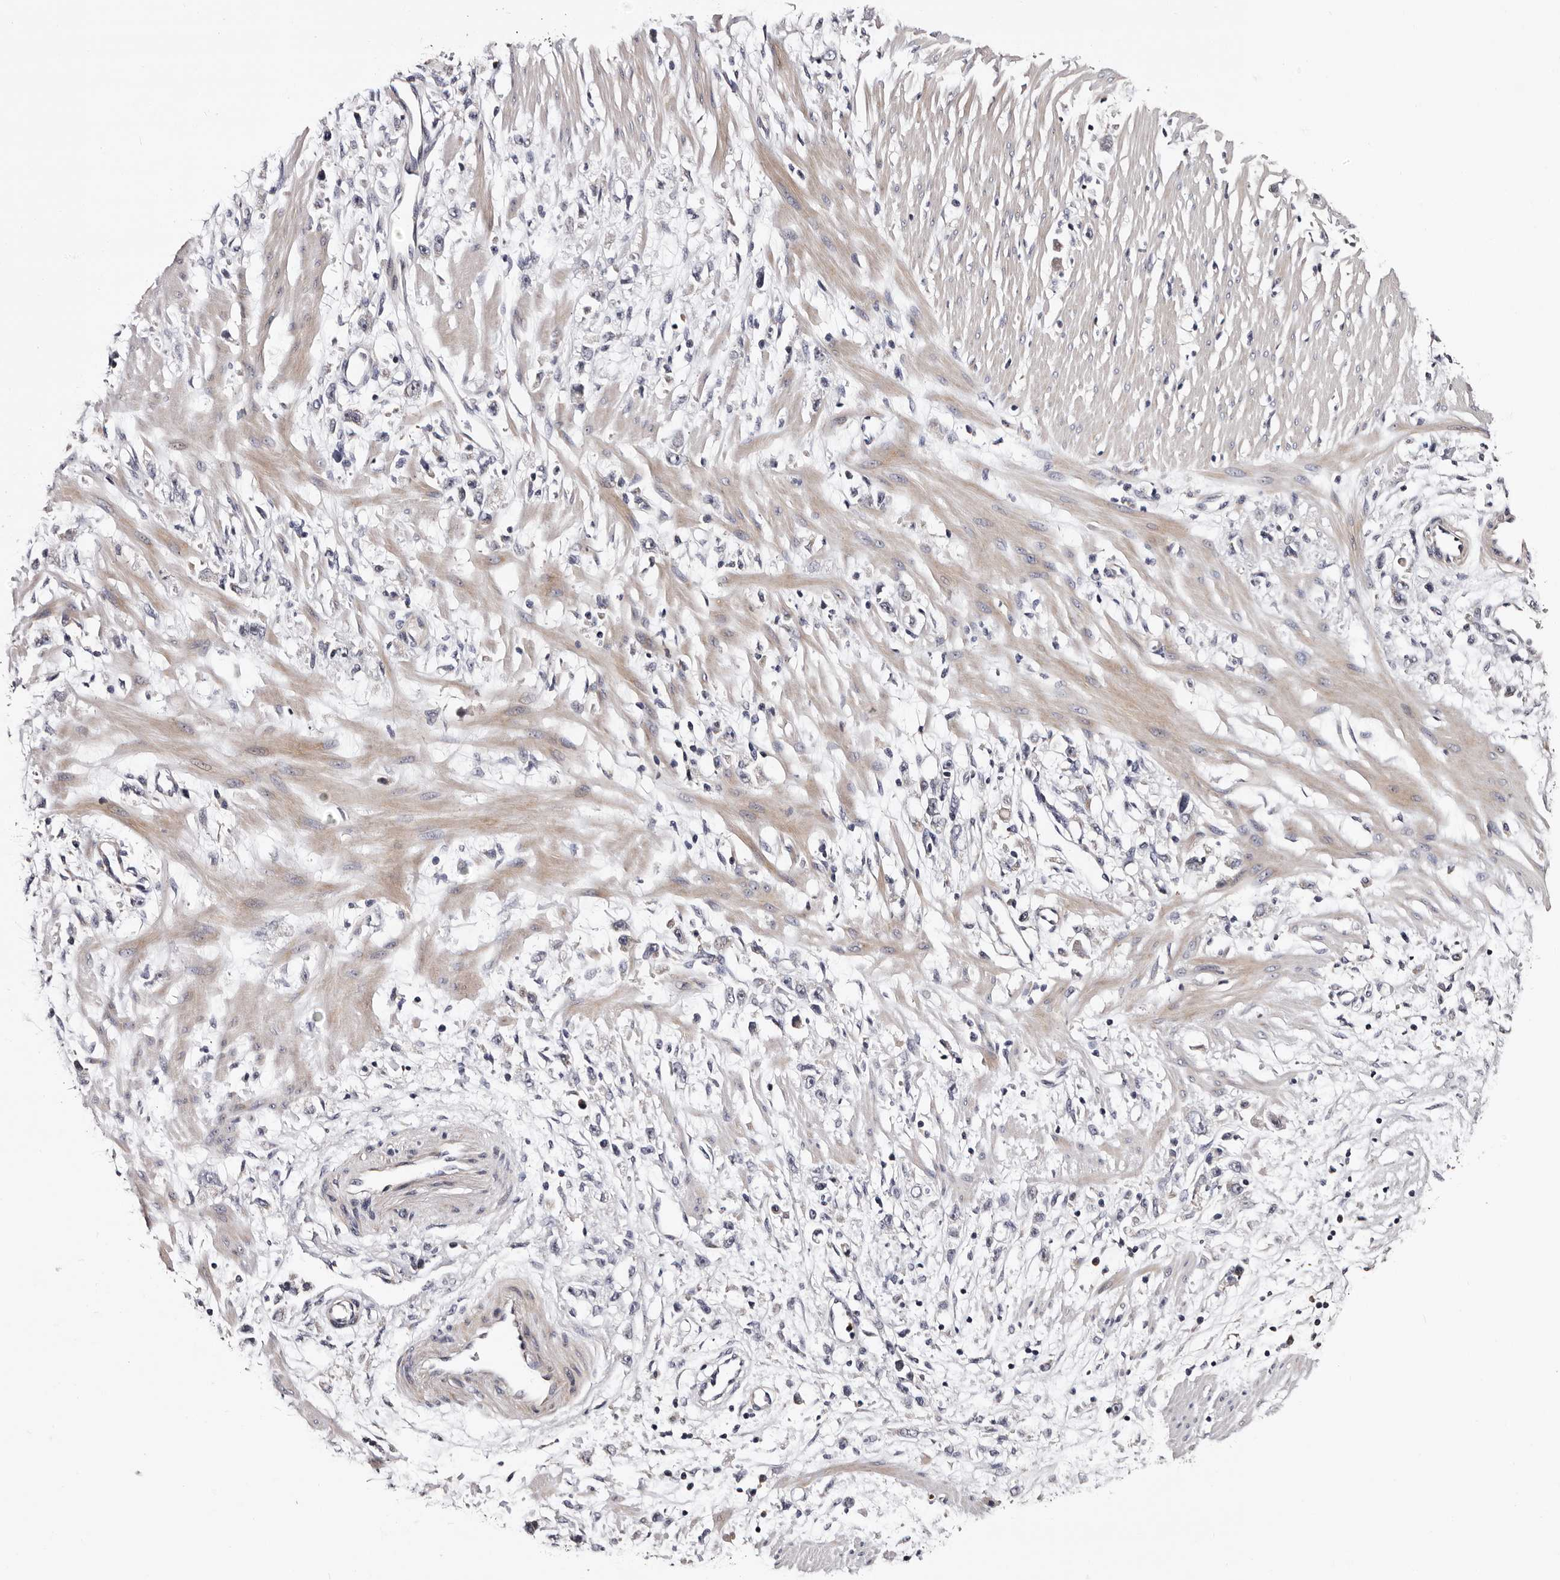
{"staining": {"intensity": "negative", "quantity": "none", "location": "none"}, "tissue": "stomach cancer", "cell_type": "Tumor cells", "image_type": "cancer", "snomed": [{"axis": "morphology", "description": "Adenocarcinoma, NOS"}, {"axis": "topography", "description": "Stomach"}], "caption": "This is a image of immunohistochemistry staining of stomach cancer, which shows no positivity in tumor cells. Brightfield microscopy of IHC stained with DAB (3,3'-diaminobenzidine) (brown) and hematoxylin (blue), captured at high magnification.", "gene": "TAF4B", "patient": {"sex": "female", "age": 59}}